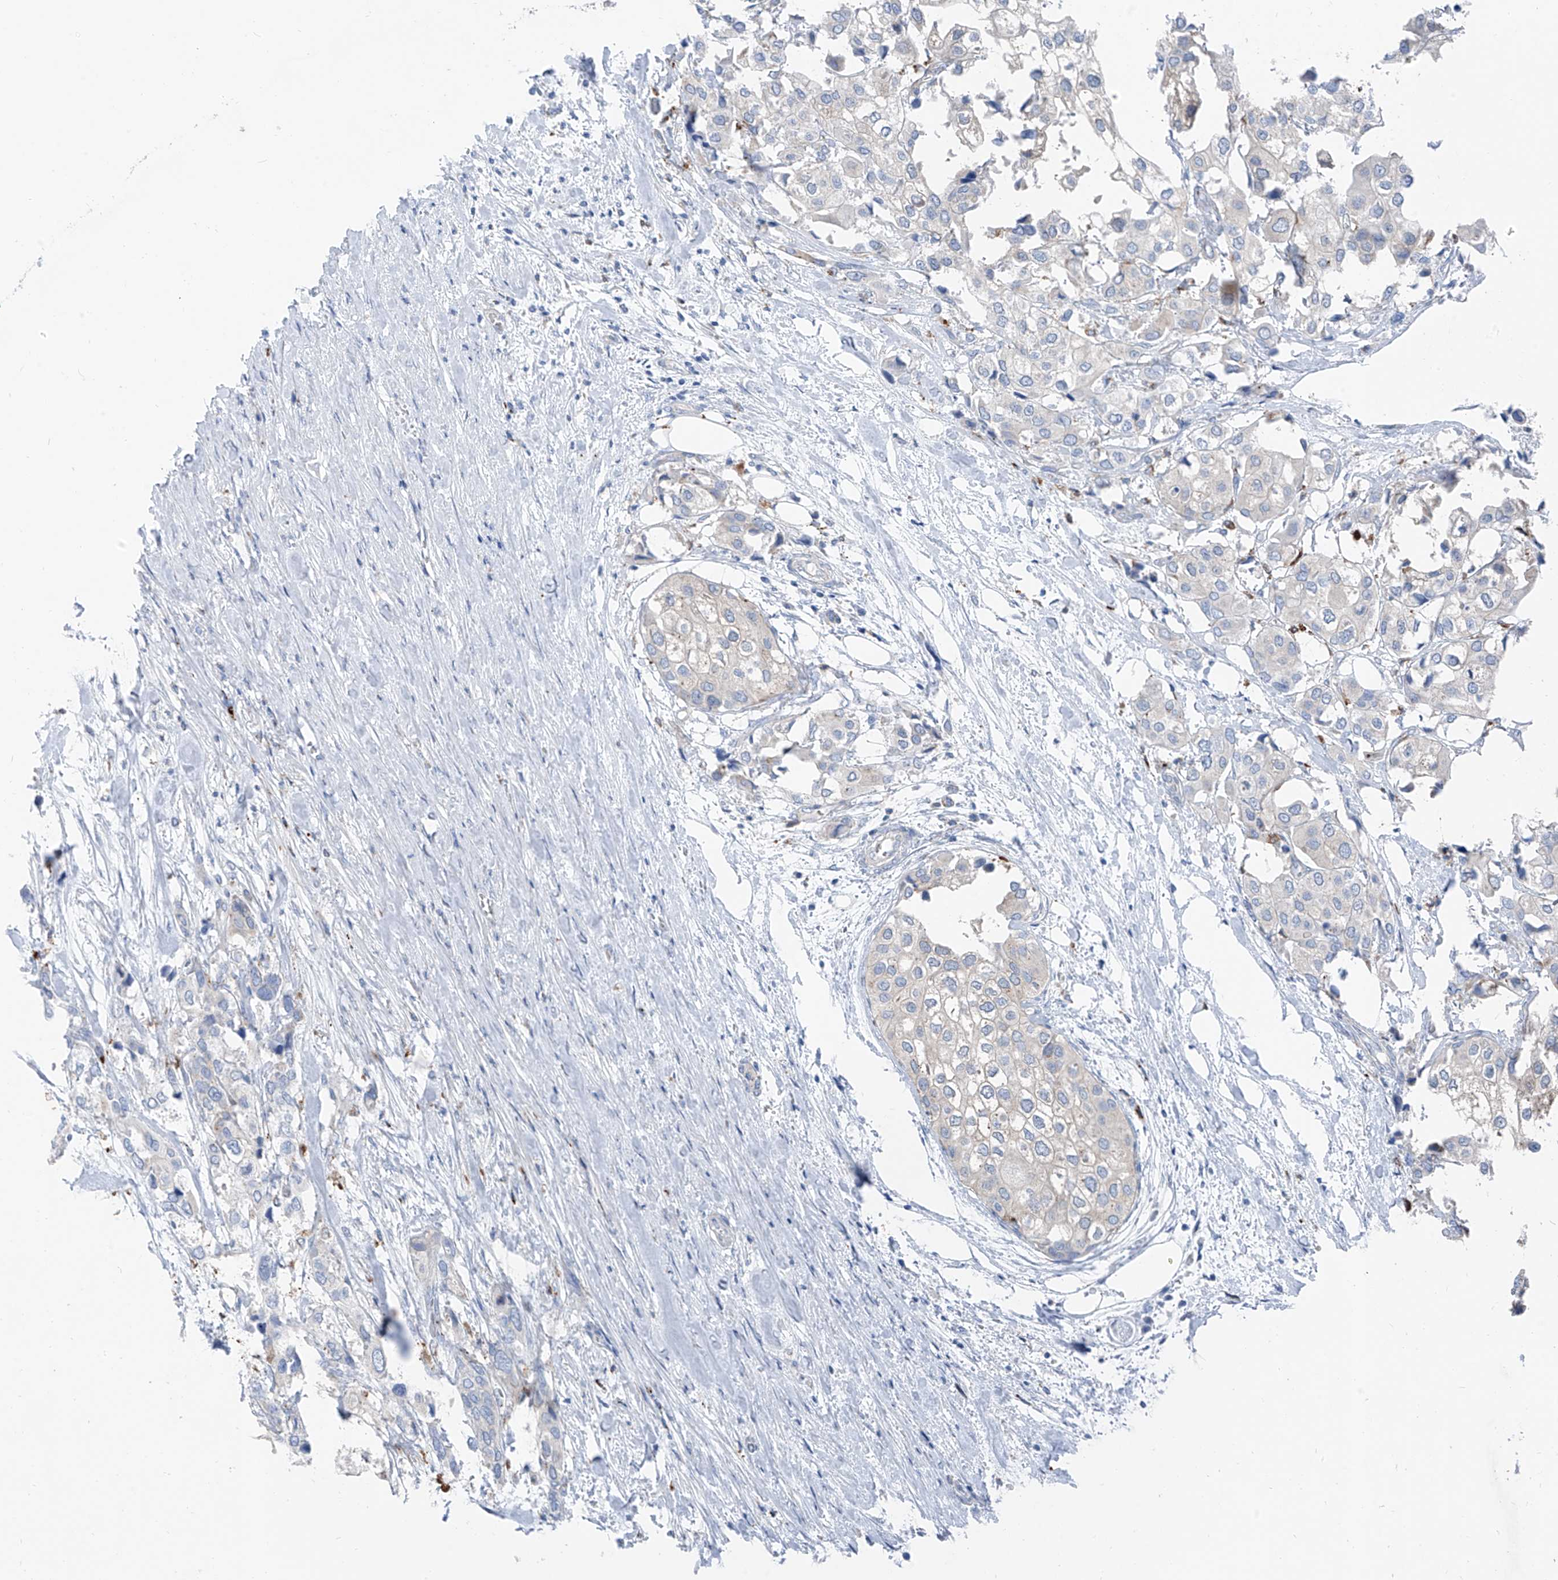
{"staining": {"intensity": "negative", "quantity": "none", "location": "none"}, "tissue": "urothelial cancer", "cell_type": "Tumor cells", "image_type": "cancer", "snomed": [{"axis": "morphology", "description": "Urothelial carcinoma, High grade"}, {"axis": "topography", "description": "Urinary bladder"}], "caption": "Urothelial cancer was stained to show a protein in brown. There is no significant positivity in tumor cells.", "gene": "GPR137C", "patient": {"sex": "male", "age": 64}}